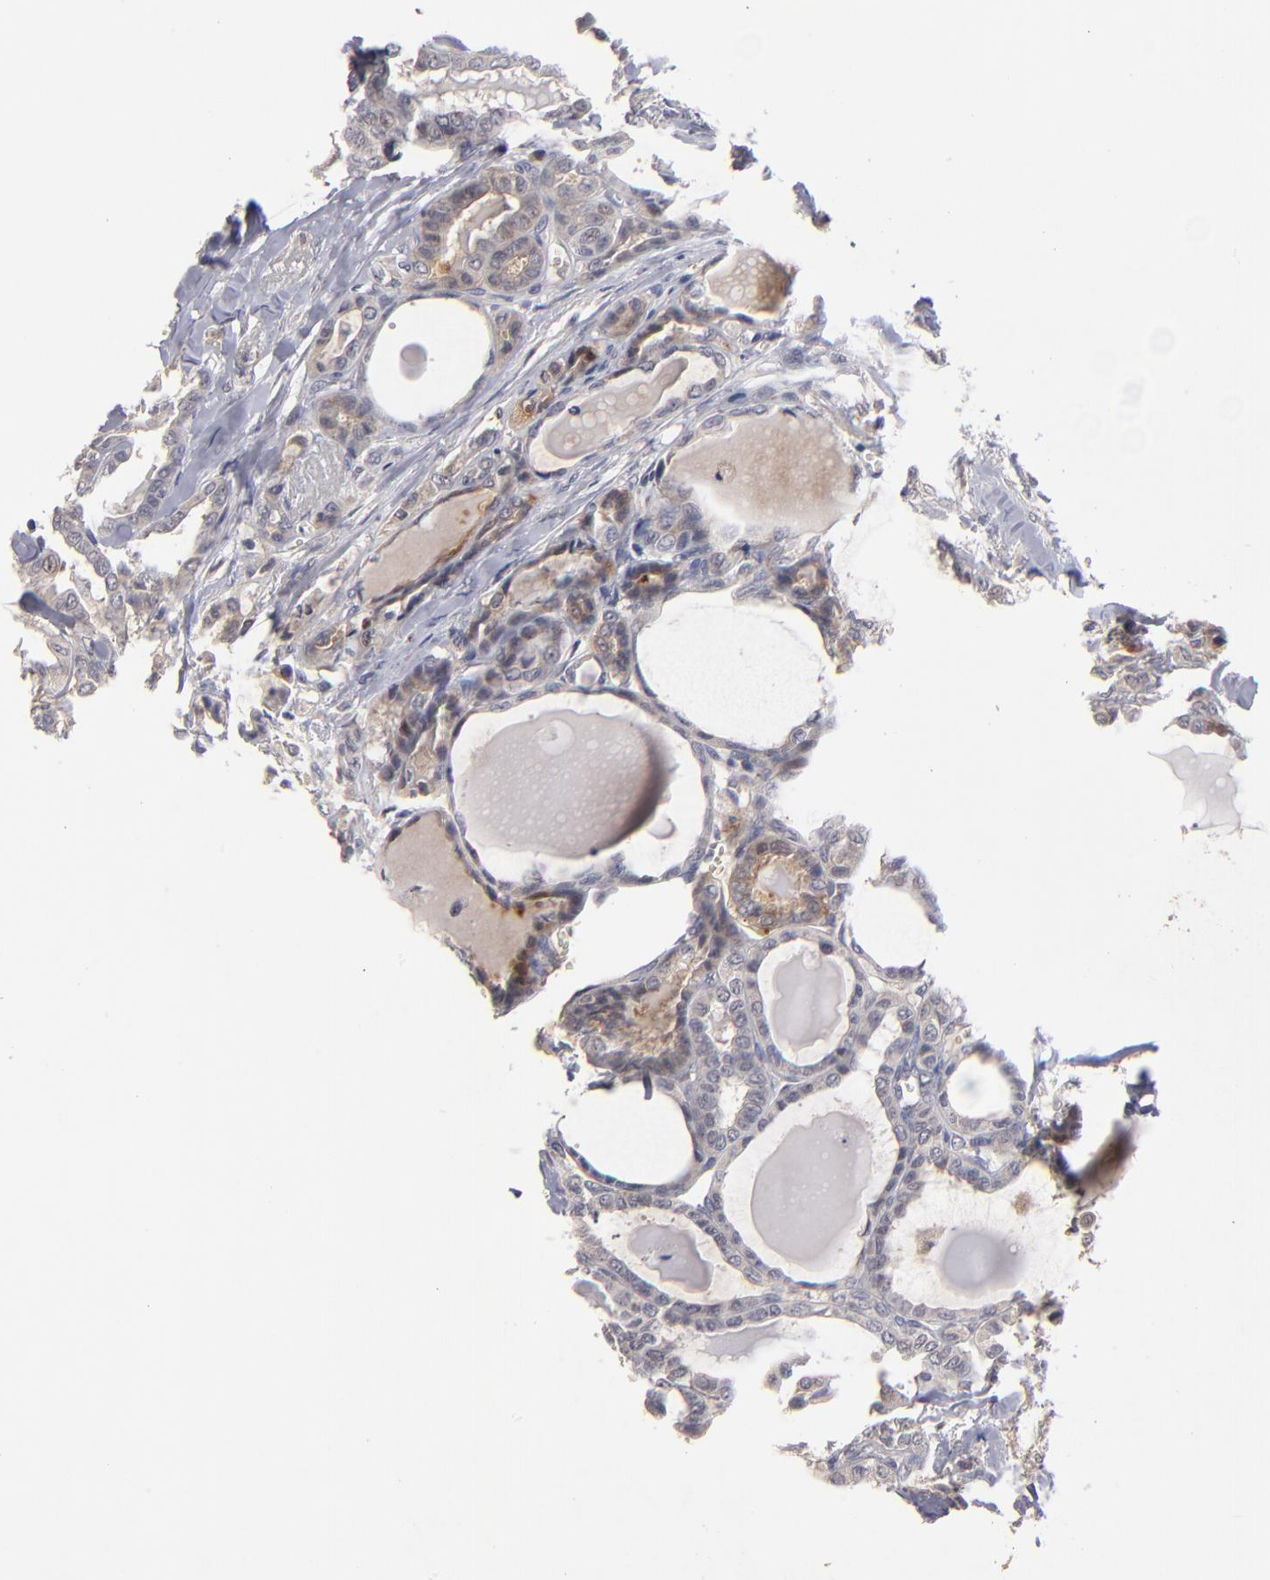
{"staining": {"intensity": "weak", "quantity": "<25%", "location": "cytoplasmic/membranous"}, "tissue": "thyroid cancer", "cell_type": "Tumor cells", "image_type": "cancer", "snomed": [{"axis": "morphology", "description": "Carcinoma, NOS"}, {"axis": "topography", "description": "Thyroid gland"}], "caption": "This is an immunohistochemistry micrograph of human thyroid carcinoma. There is no expression in tumor cells.", "gene": "EXD2", "patient": {"sex": "female", "age": 91}}